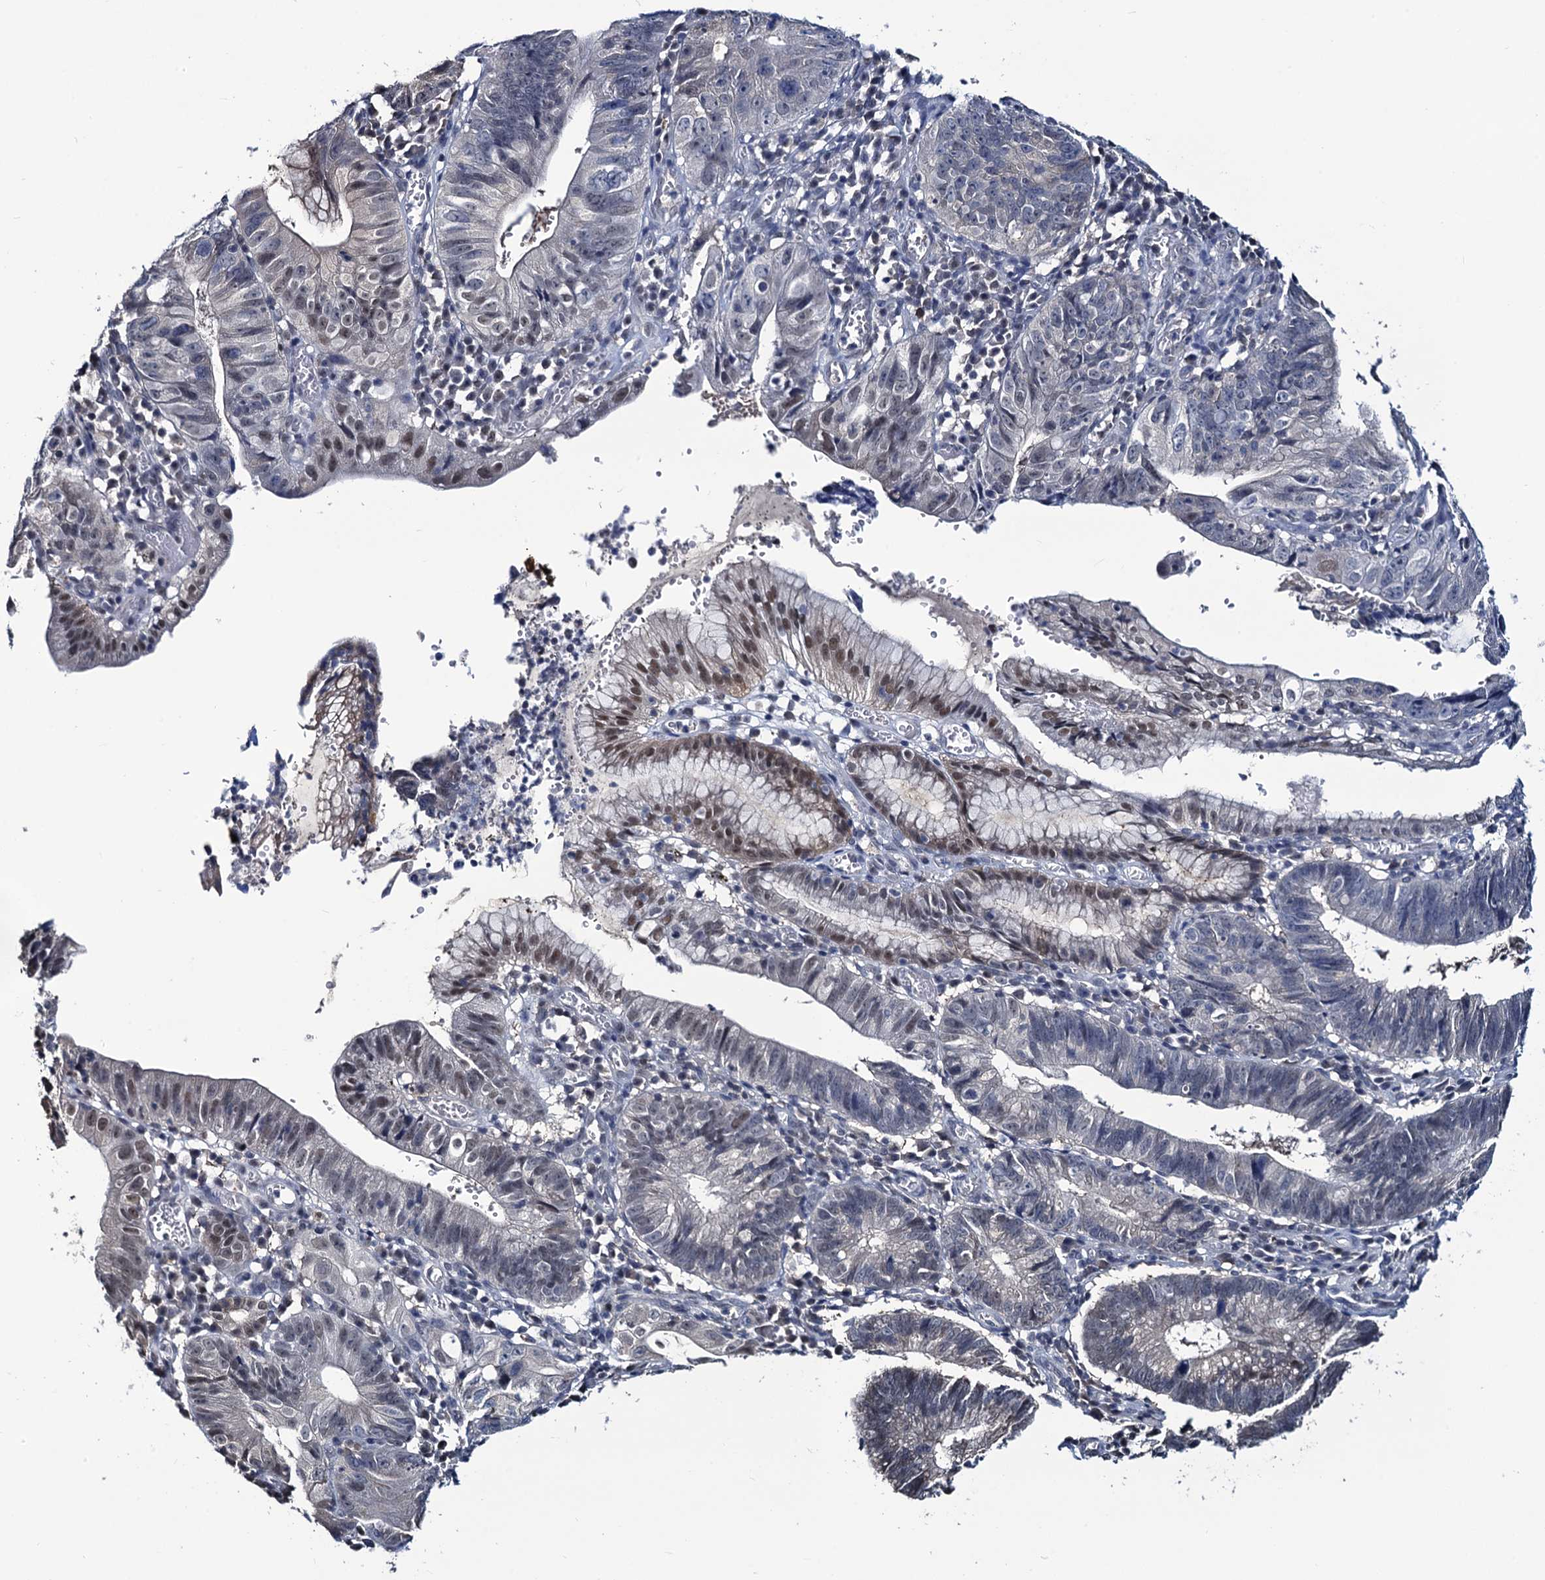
{"staining": {"intensity": "moderate", "quantity": "<25%", "location": "cytoplasmic/membranous,nuclear"}, "tissue": "stomach cancer", "cell_type": "Tumor cells", "image_type": "cancer", "snomed": [{"axis": "morphology", "description": "Adenocarcinoma, NOS"}, {"axis": "topography", "description": "Stomach"}], "caption": "Moderate cytoplasmic/membranous and nuclear staining is present in about <25% of tumor cells in stomach cancer. (DAB IHC, brown staining for protein, blue staining for nuclei).", "gene": "RTKN2", "patient": {"sex": "male", "age": 59}}